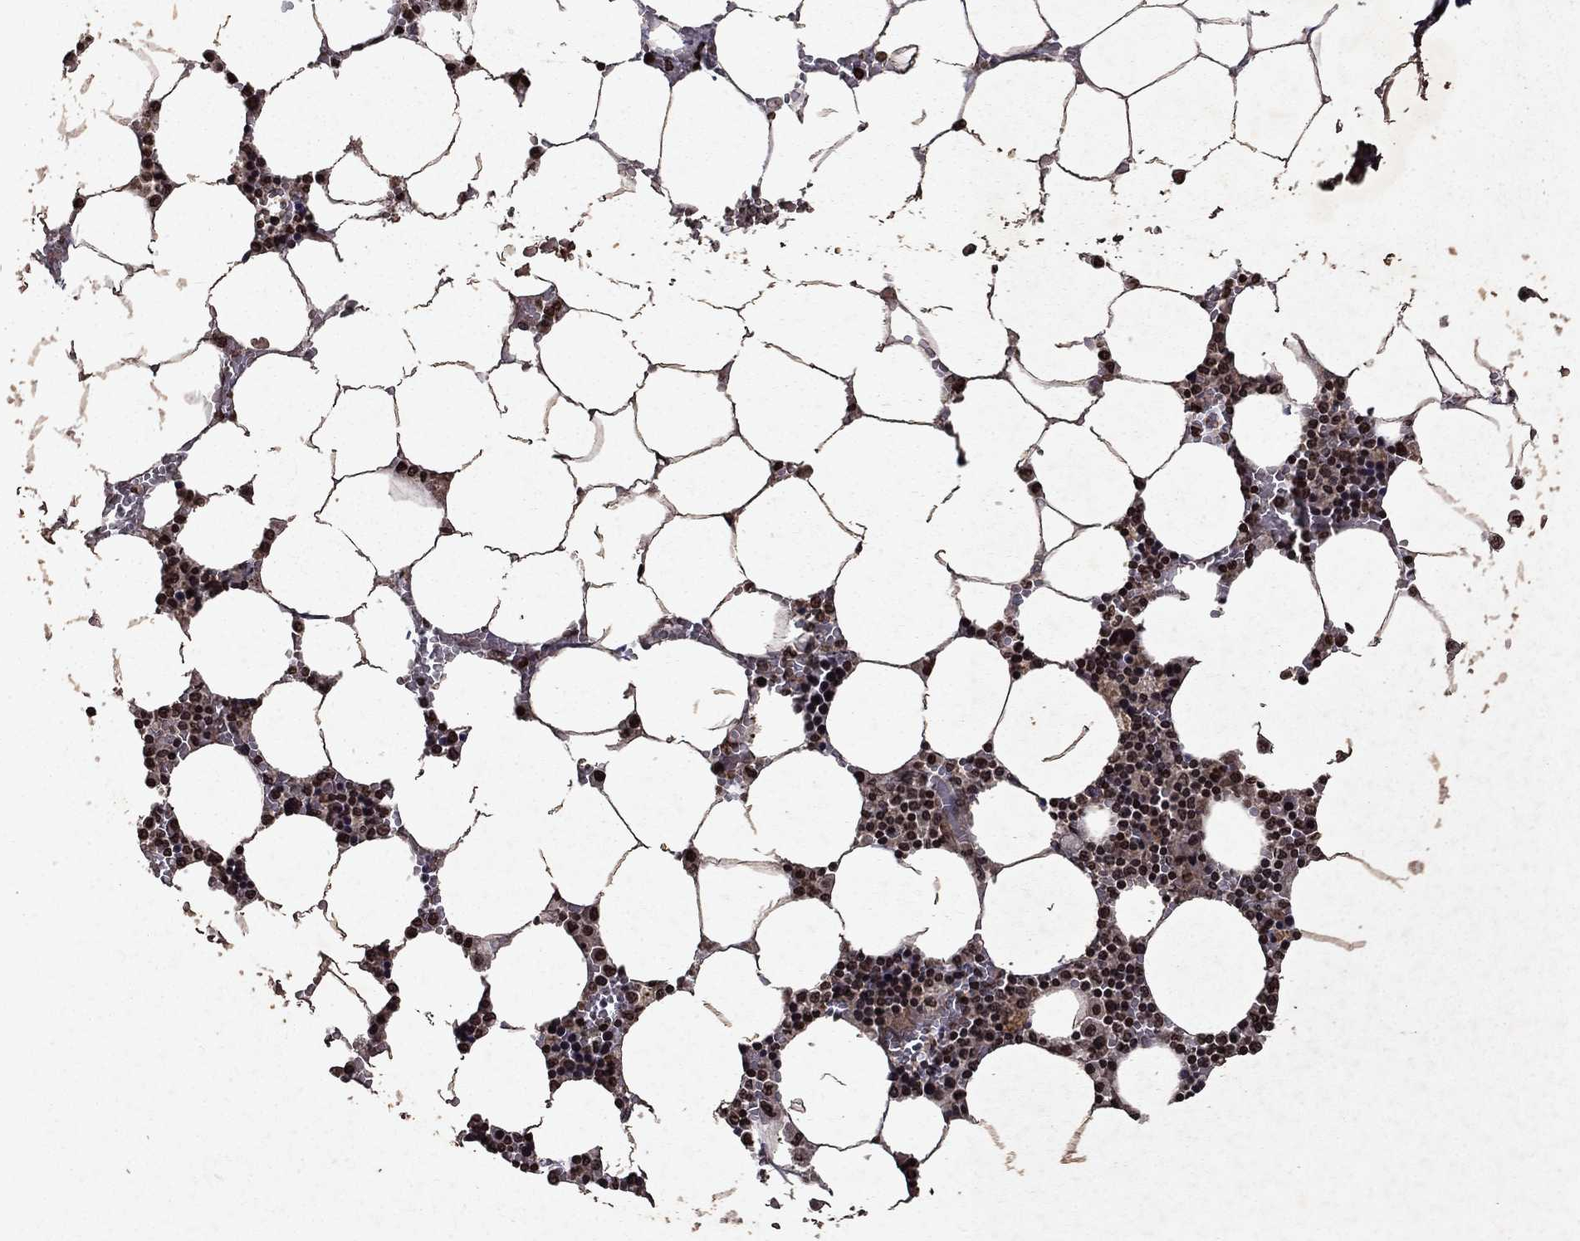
{"staining": {"intensity": "moderate", "quantity": ">75%", "location": "nuclear"}, "tissue": "bone marrow", "cell_type": "Hematopoietic cells", "image_type": "normal", "snomed": [{"axis": "morphology", "description": "Normal tissue, NOS"}, {"axis": "topography", "description": "Bone marrow"}], "caption": "Immunohistochemistry (IHC) micrograph of benign bone marrow stained for a protein (brown), which demonstrates medium levels of moderate nuclear staining in approximately >75% of hematopoietic cells.", "gene": "PIN4", "patient": {"sex": "female", "age": 64}}